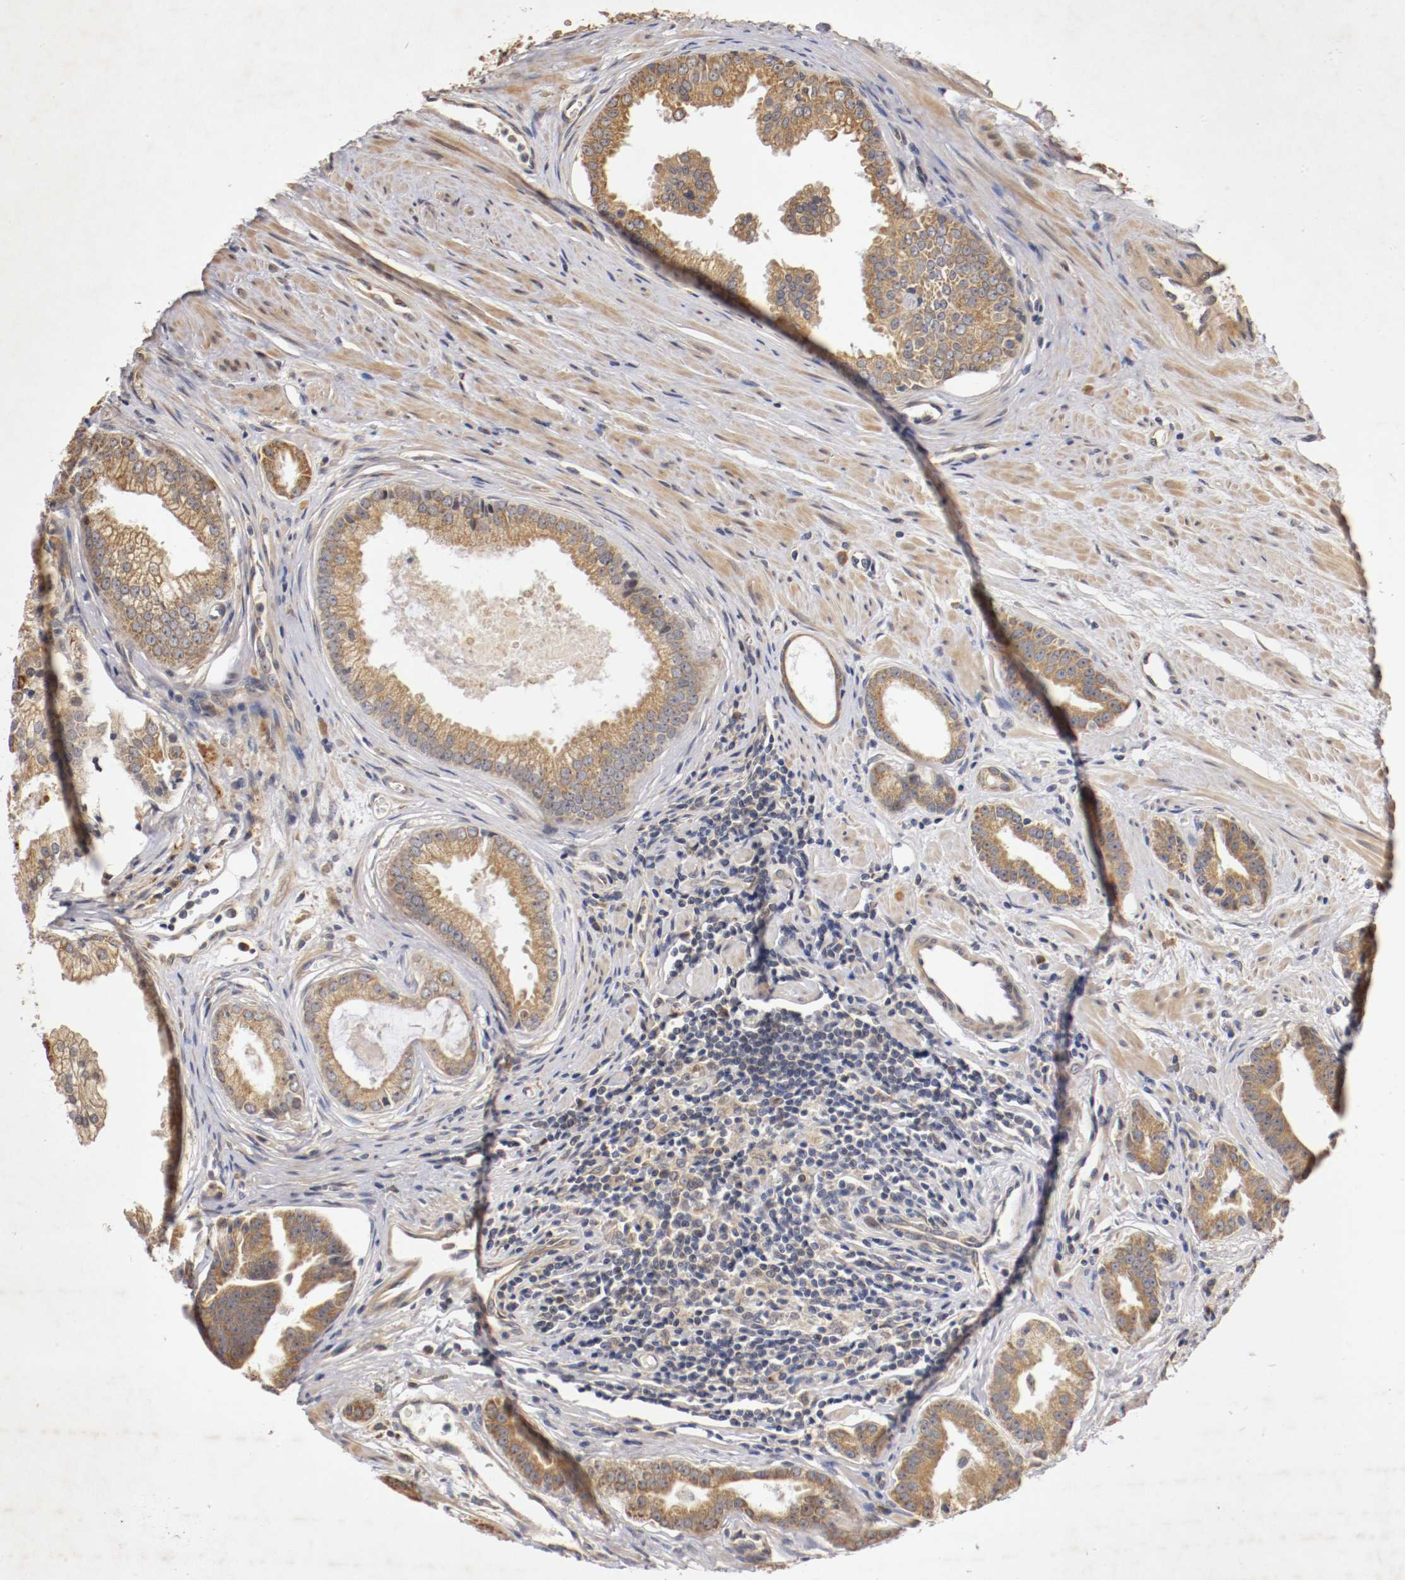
{"staining": {"intensity": "moderate", "quantity": ">75%", "location": "cytoplasmic/membranous"}, "tissue": "prostate cancer", "cell_type": "Tumor cells", "image_type": "cancer", "snomed": [{"axis": "morphology", "description": "Adenocarcinoma, High grade"}, {"axis": "topography", "description": "Prostate"}], "caption": "Human prostate cancer (adenocarcinoma (high-grade)) stained with a brown dye exhibits moderate cytoplasmic/membranous positive staining in about >75% of tumor cells.", "gene": "VEZT", "patient": {"sex": "male", "age": 67}}